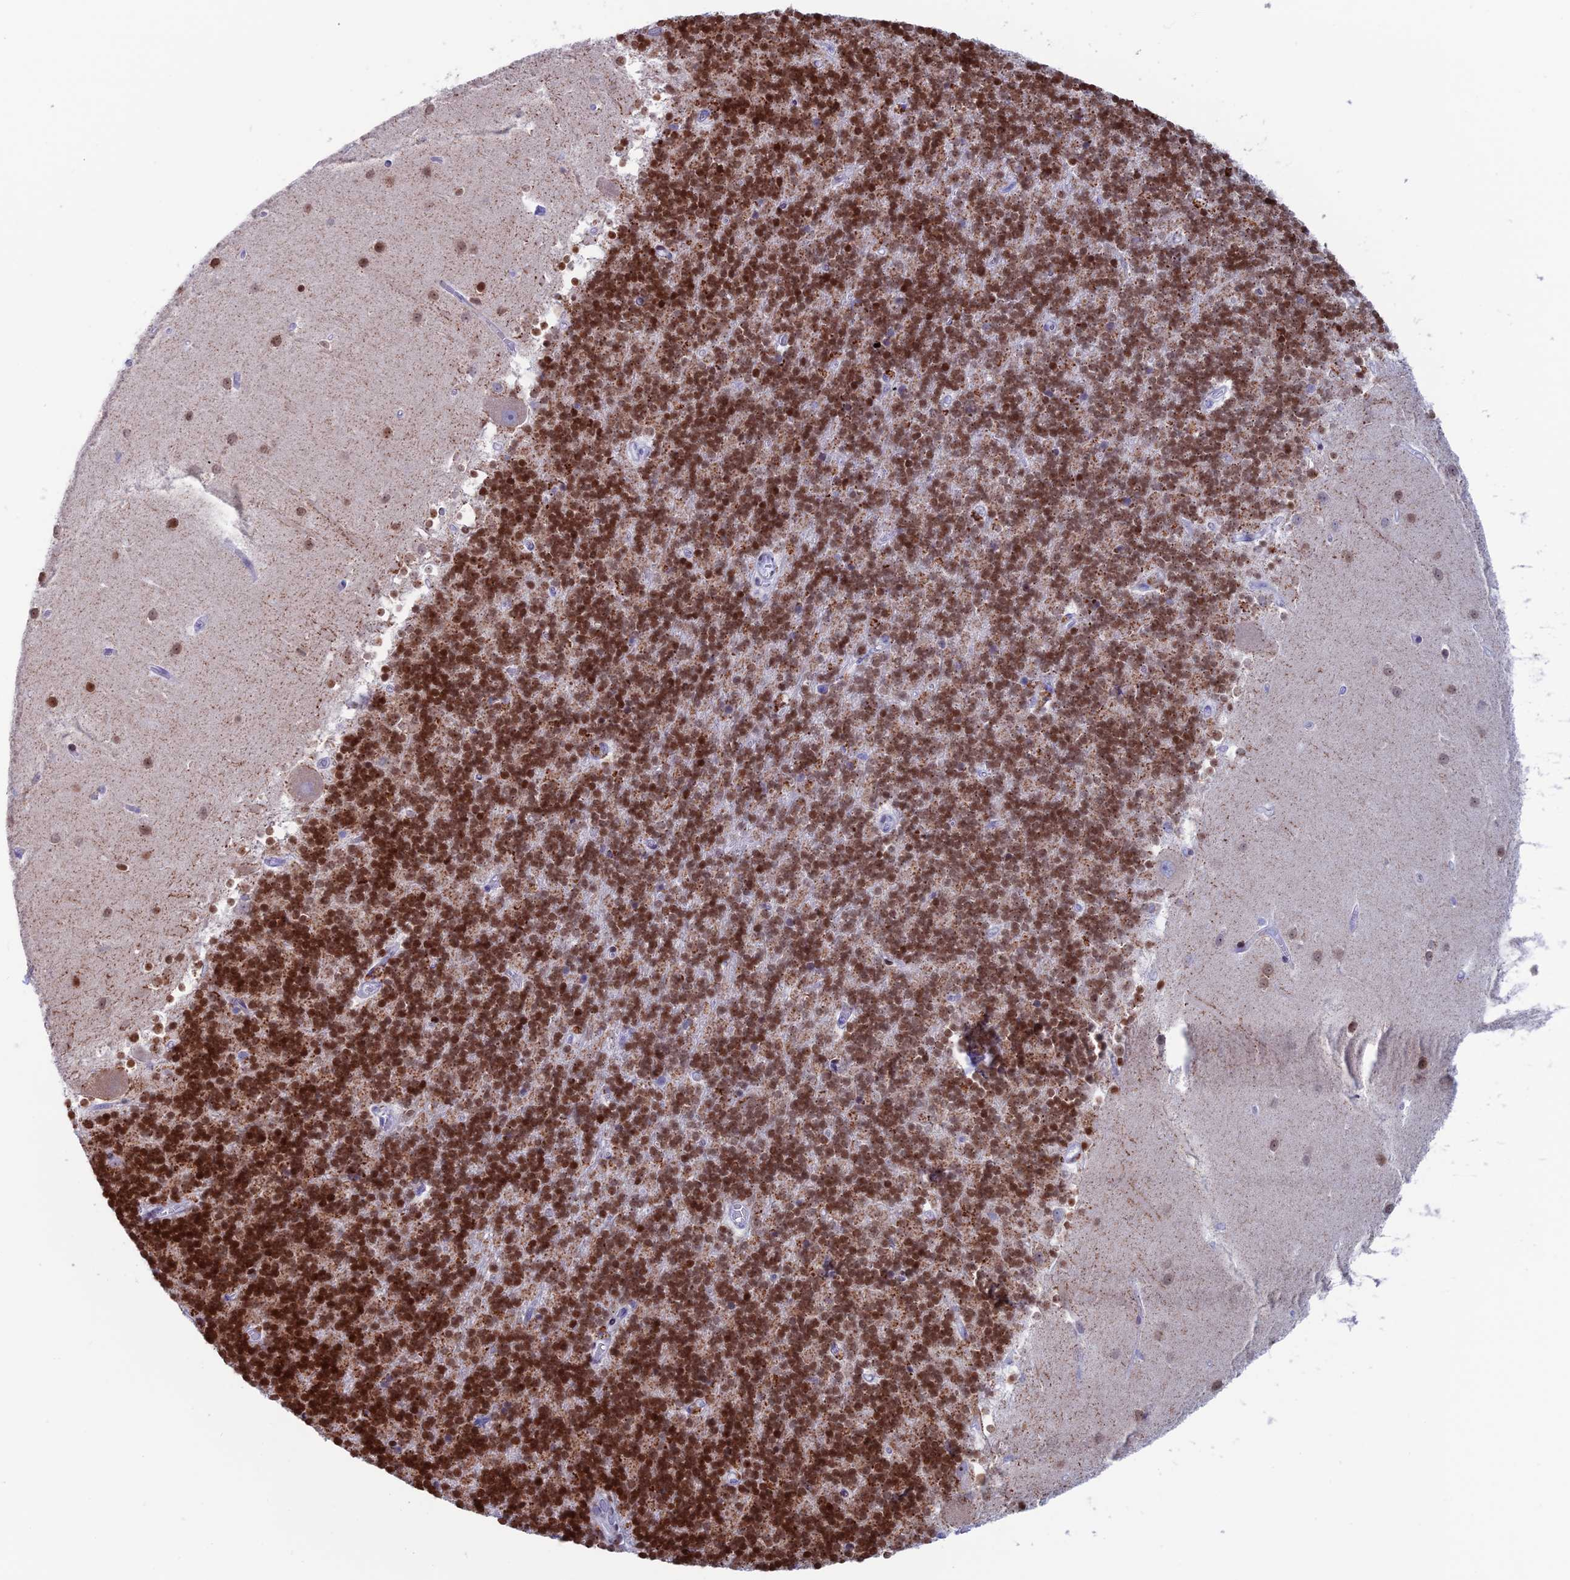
{"staining": {"intensity": "strong", "quantity": "25%-75%", "location": "nuclear"}, "tissue": "cerebellum", "cell_type": "Cells in granular layer", "image_type": "normal", "snomed": [{"axis": "morphology", "description": "Normal tissue, NOS"}, {"axis": "topography", "description": "Cerebellum"}], "caption": "Approximately 25%-75% of cells in granular layer in benign cerebellum demonstrate strong nuclear protein staining as visualized by brown immunohistochemical staining.", "gene": "CERS6", "patient": {"sex": "male", "age": 54}}